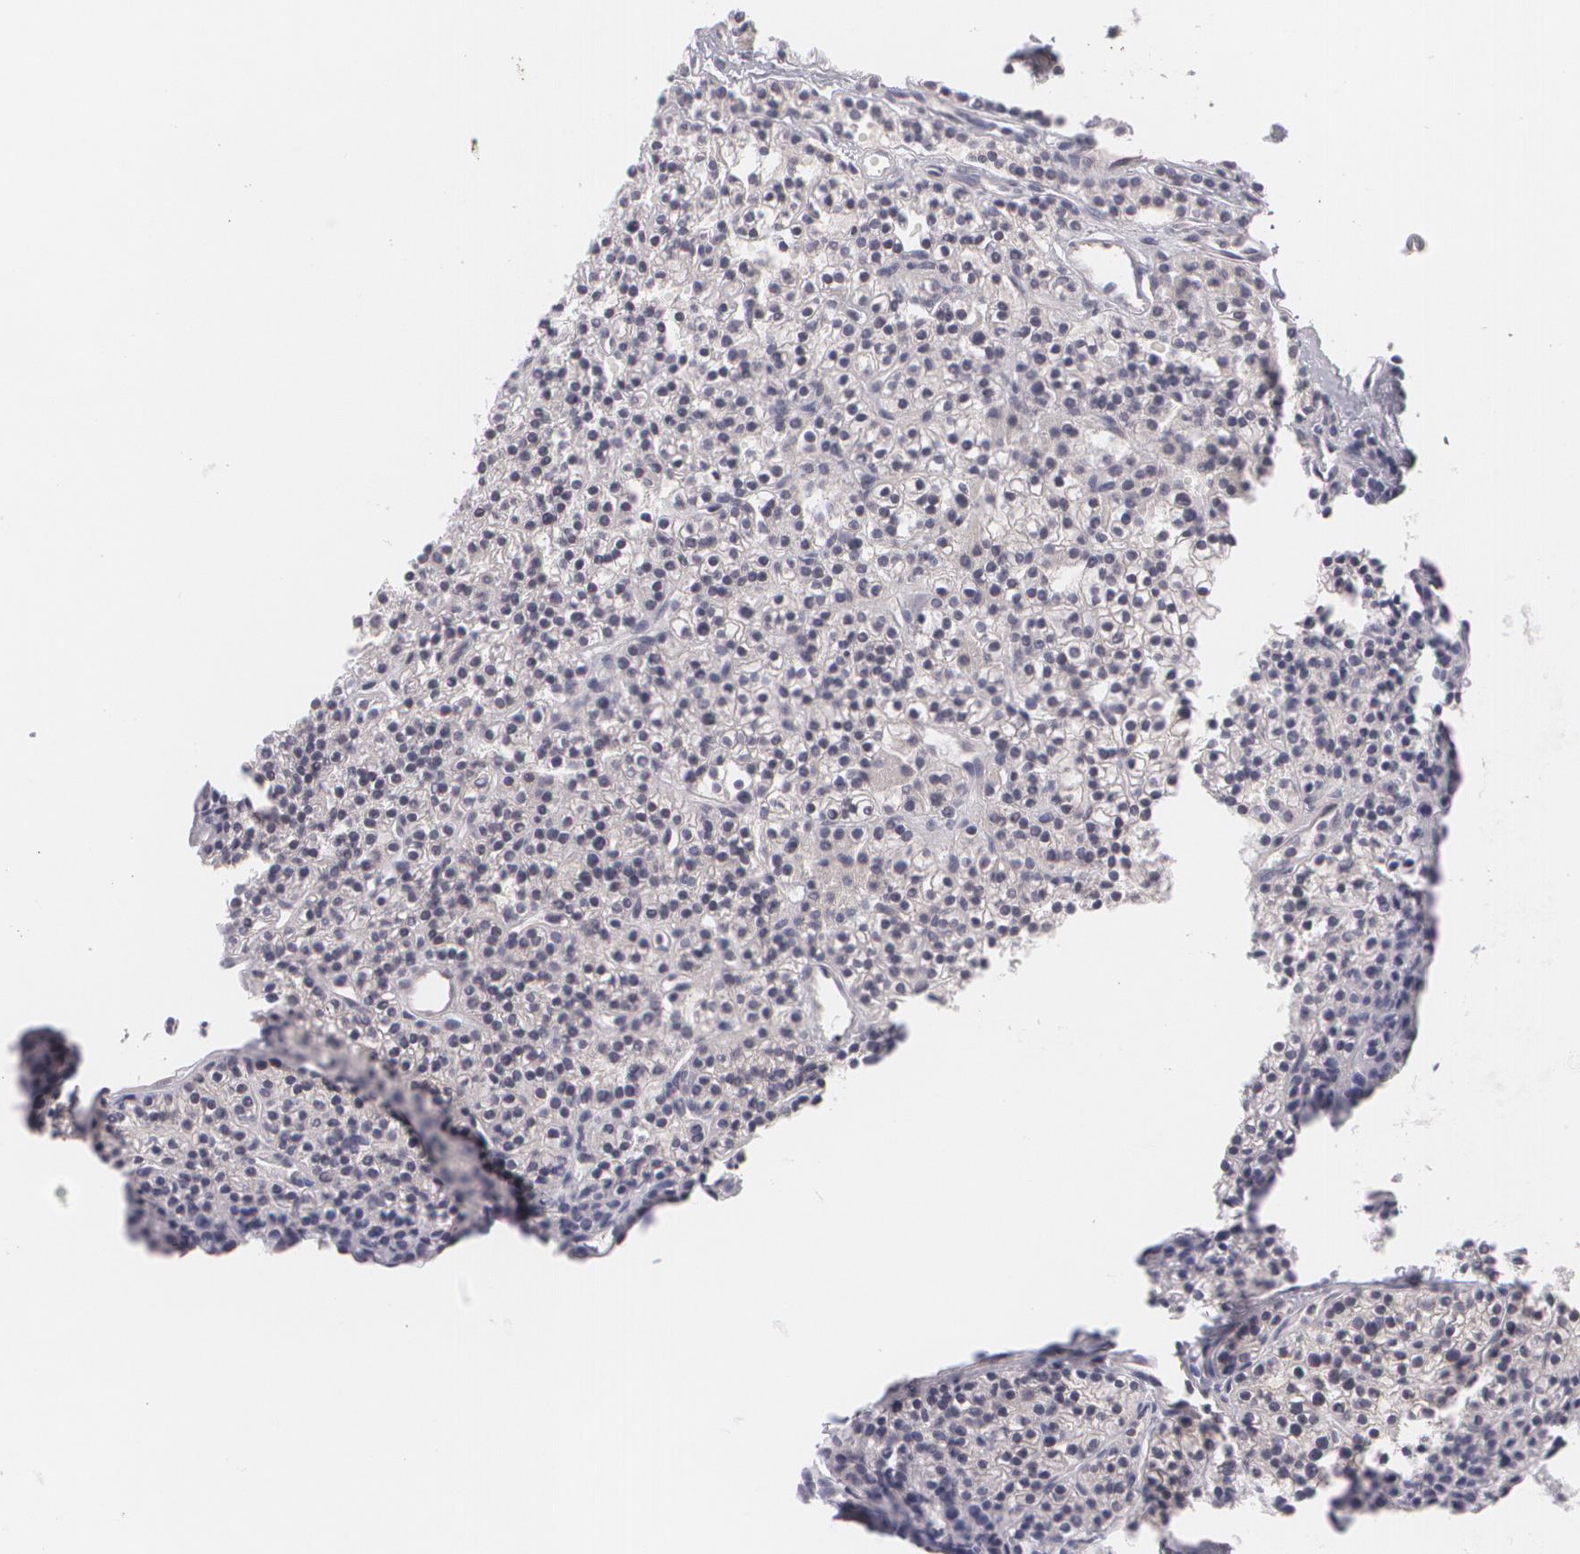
{"staining": {"intensity": "moderate", "quantity": ">75%", "location": "cytoplasmic/membranous"}, "tissue": "parathyroid gland", "cell_type": "Glandular cells", "image_type": "normal", "snomed": [{"axis": "morphology", "description": "Normal tissue, NOS"}, {"axis": "topography", "description": "Parathyroid gland"}], "caption": "Immunohistochemistry histopathology image of normal parathyroid gland stained for a protein (brown), which shows medium levels of moderate cytoplasmic/membranous staining in about >75% of glandular cells.", "gene": "BCL10", "patient": {"sex": "female", "age": 45}}